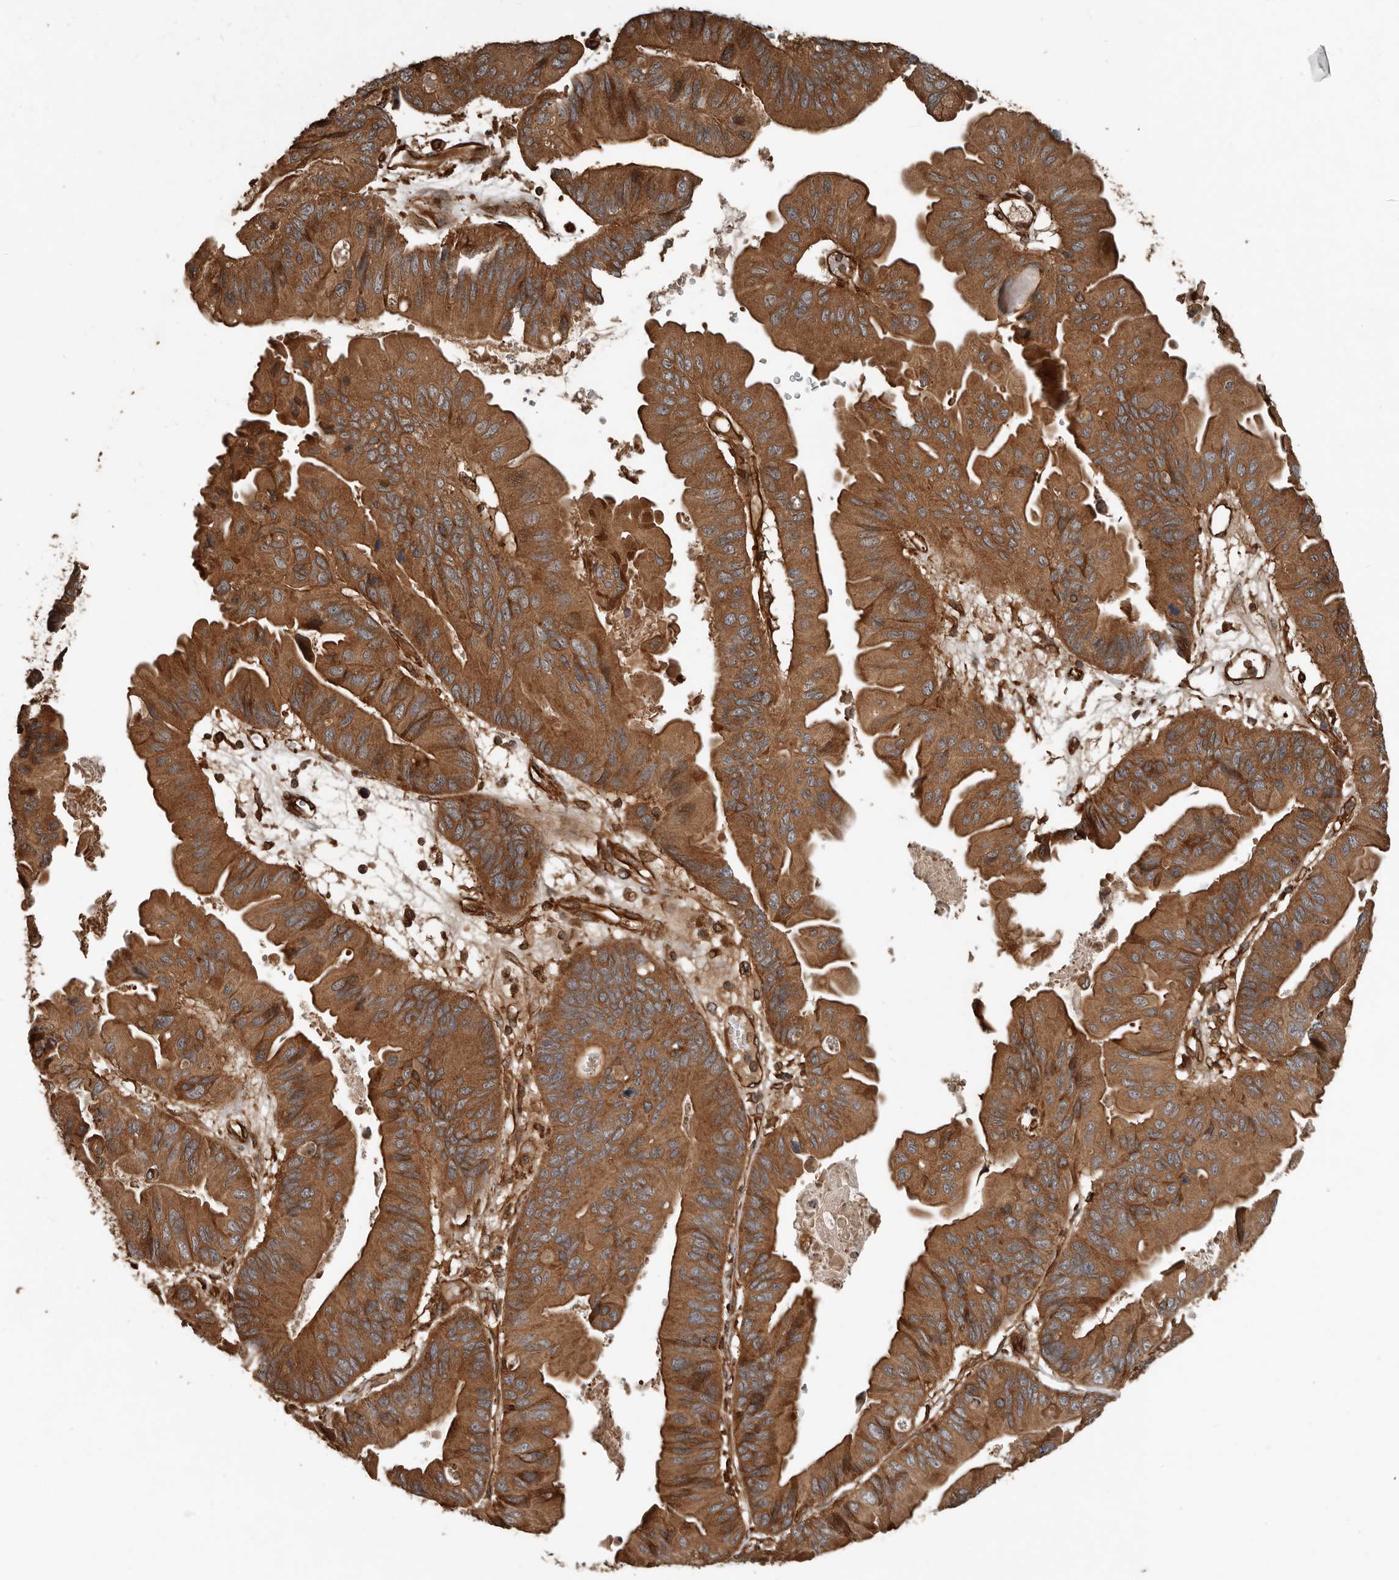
{"staining": {"intensity": "strong", "quantity": ">75%", "location": "cytoplasmic/membranous"}, "tissue": "ovarian cancer", "cell_type": "Tumor cells", "image_type": "cancer", "snomed": [{"axis": "morphology", "description": "Cystadenocarcinoma, mucinous, NOS"}, {"axis": "topography", "description": "Ovary"}], "caption": "This photomicrograph shows ovarian cancer (mucinous cystadenocarcinoma) stained with immunohistochemistry to label a protein in brown. The cytoplasmic/membranous of tumor cells show strong positivity for the protein. Nuclei are counter-stained blue.", "gene": "YOD1", "patient": {"sex": "female", "age": 61}}